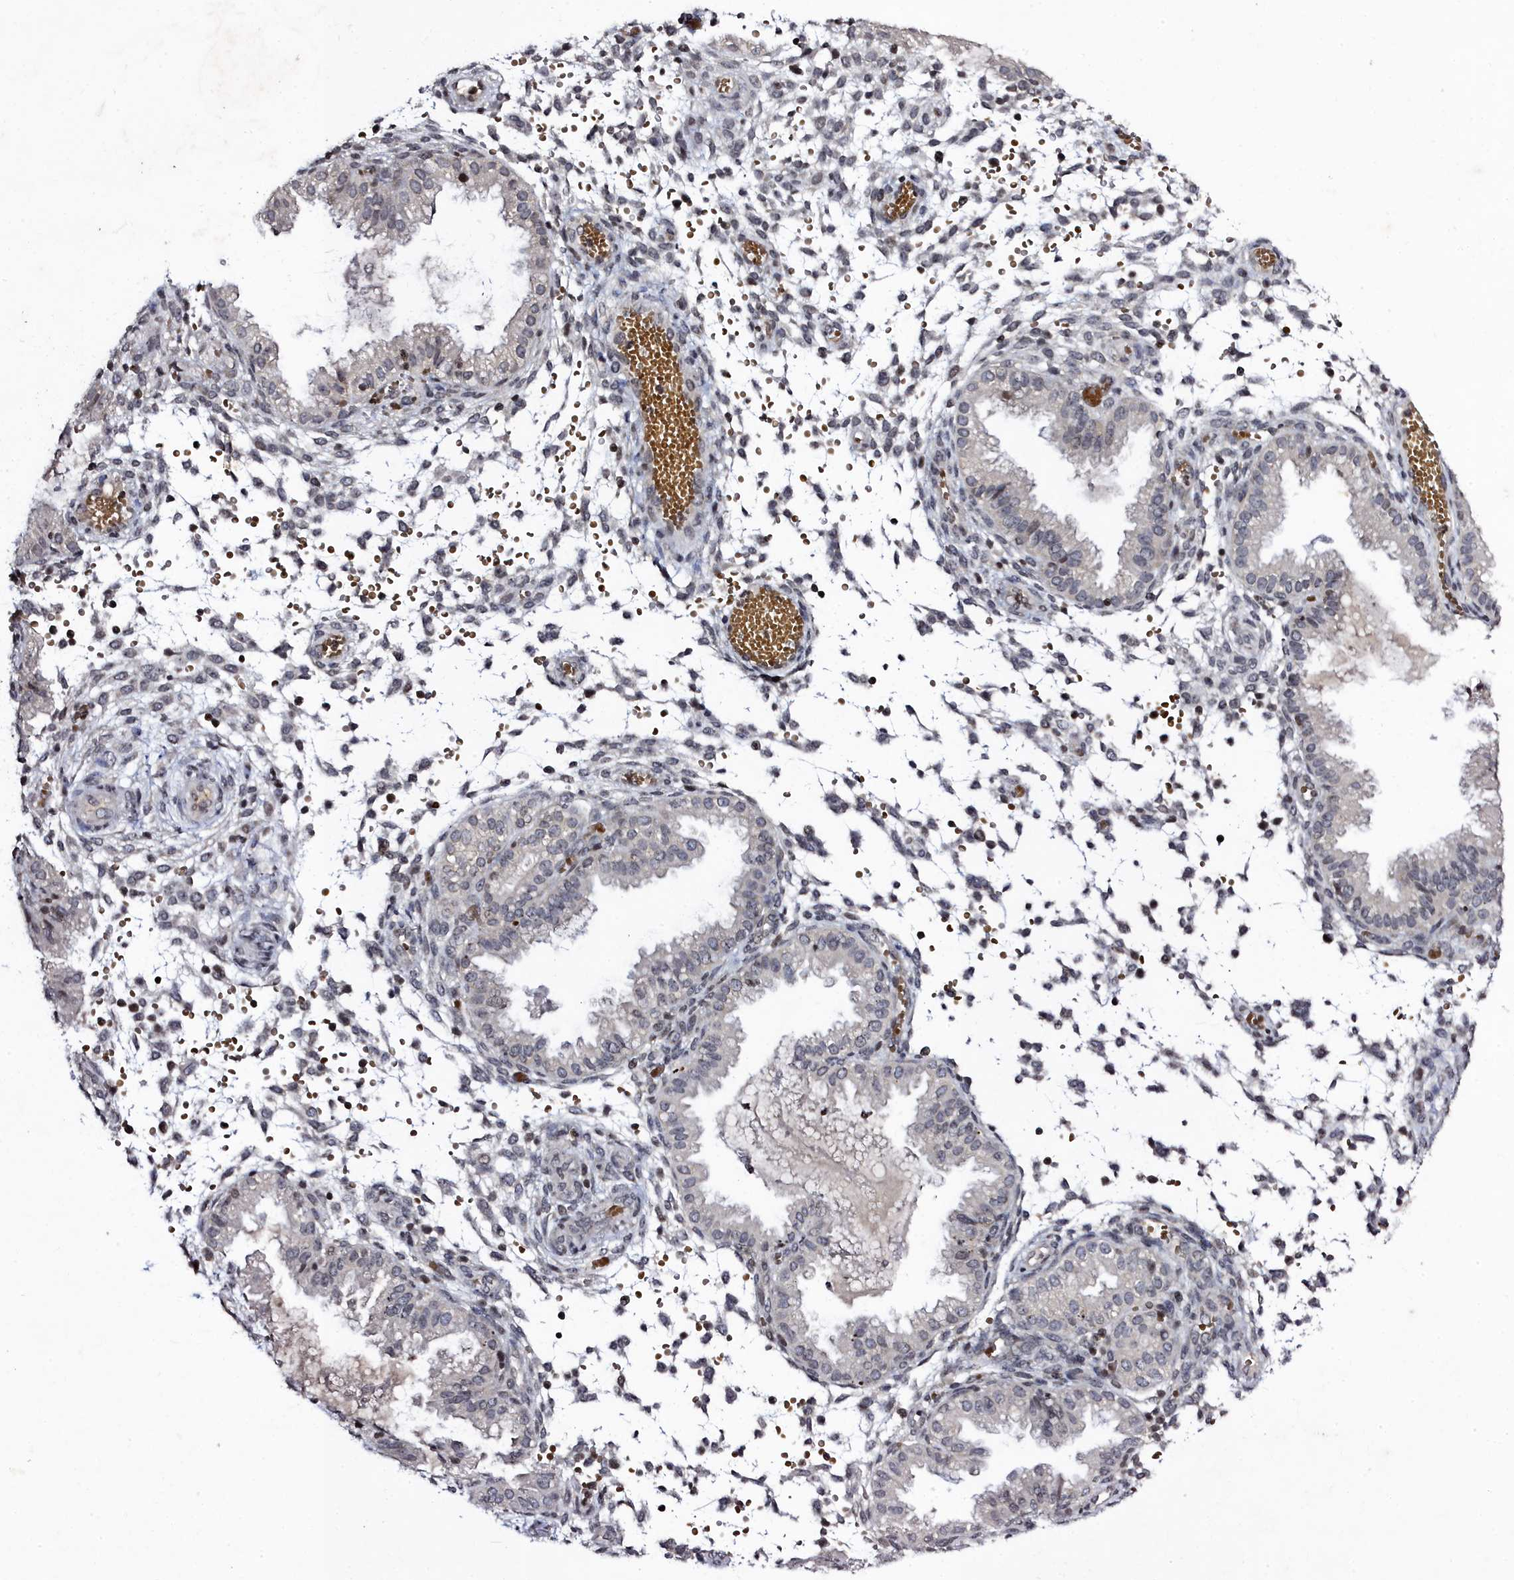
{"staining": {"intensity": "negative", "quantity": "none", "location": "none"}, "tissue": "endometrium", "cell_type": "Cells in endometrial stroma", "image_type": "normal", "snomed": [{"axis": "morphology", "description": "Normal tissue, NOS"}, {"axis": "topography", "description": "Endometrium"}], "caption": "The micrograph exhibits no significant positivity in cells in endometrial stroma of endometrium. The staining was performed using DAB to visualize the protein expression in brown, while the nuclei were stained in blue with hematoxylin (Magnification: 20x).", "gene": "FZD4", "patient": {"sex": "female", "age": 33}}